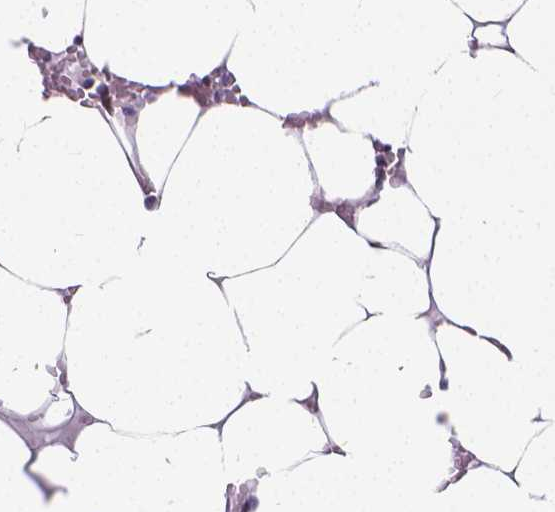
{"staining": {"intensity": "negative", "quantity": "none", "location": "none"}, "tissue": "bone marrow", "cell_type": "Hematopoietic cells", "image_type": "normal", "snomed": [{"axis": "morphology", "description": "Normal tissue, NOS"}, {"axis": "topography", "description": "Bone marrow"}], "caption": "Immunohistochemical staining of unremarkable bone marrow shows no significant staining in hematopoietic cells. The staining is performed using DAB brown chromogen with nuclei counter-stained in using hematoxylin.", "gene": "MEF2C", "patient": {"sex": "female", "age": 52}}